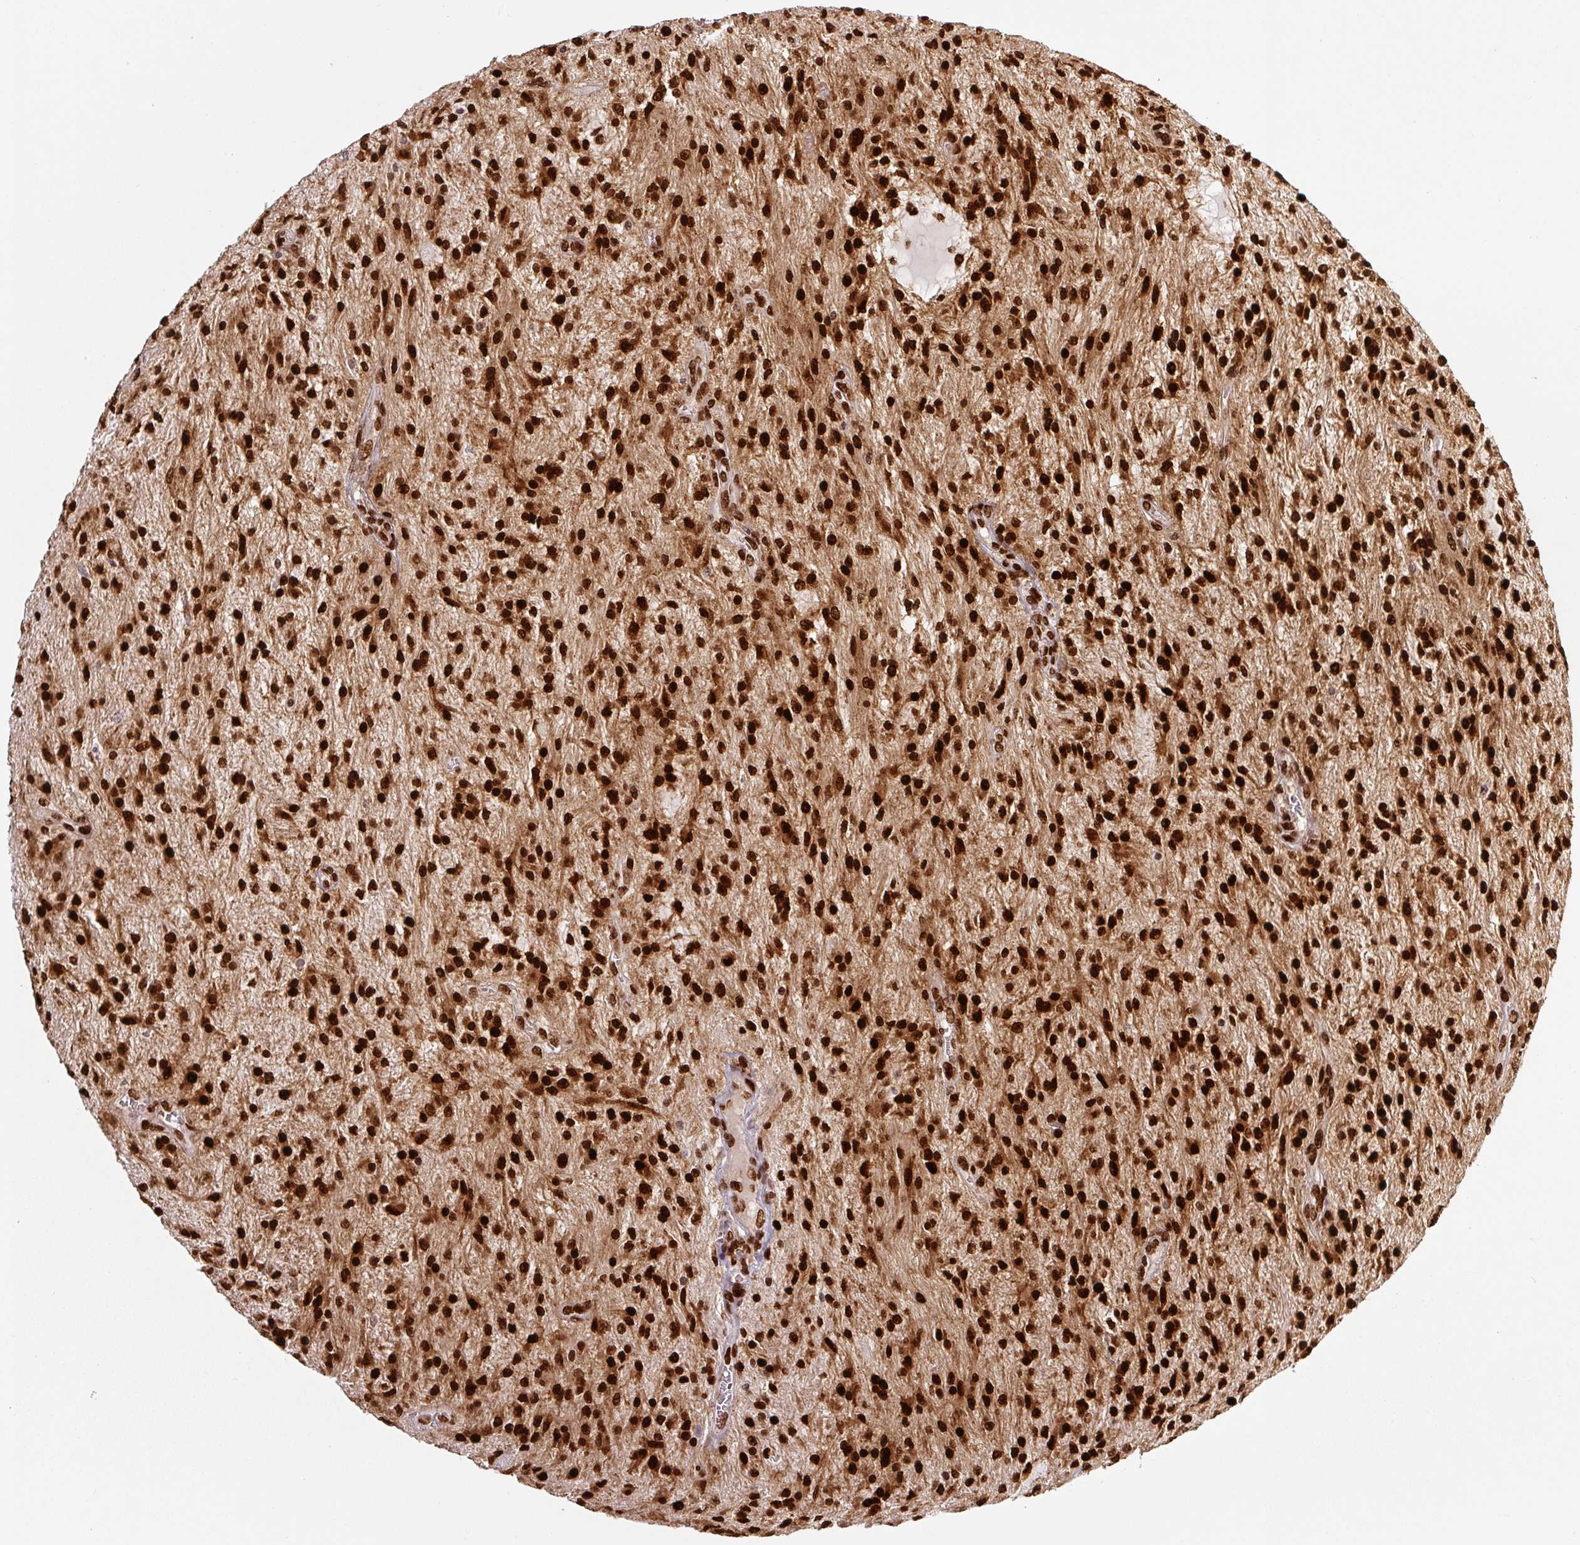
{"staining": {"intensity": "strong", "quantity": ">75%", "location": "nuclear"}, "tissue": "glioma", "cell_type": "Tumor cells", "image_type": "cancer", "snomed": [{"axis": "morphology", "description": "Glioma, malignant, Low grade"}, {"axis": "topography", "description": "Cerebellum"}], "caption": "DAB immunohistochemical staining of malignant glioma (low-grade) displays strong nuclear protein staining in about >75% of tumor cells.", "gene": "PYDC2", "patient": {"sex": "female", "age": 14}}